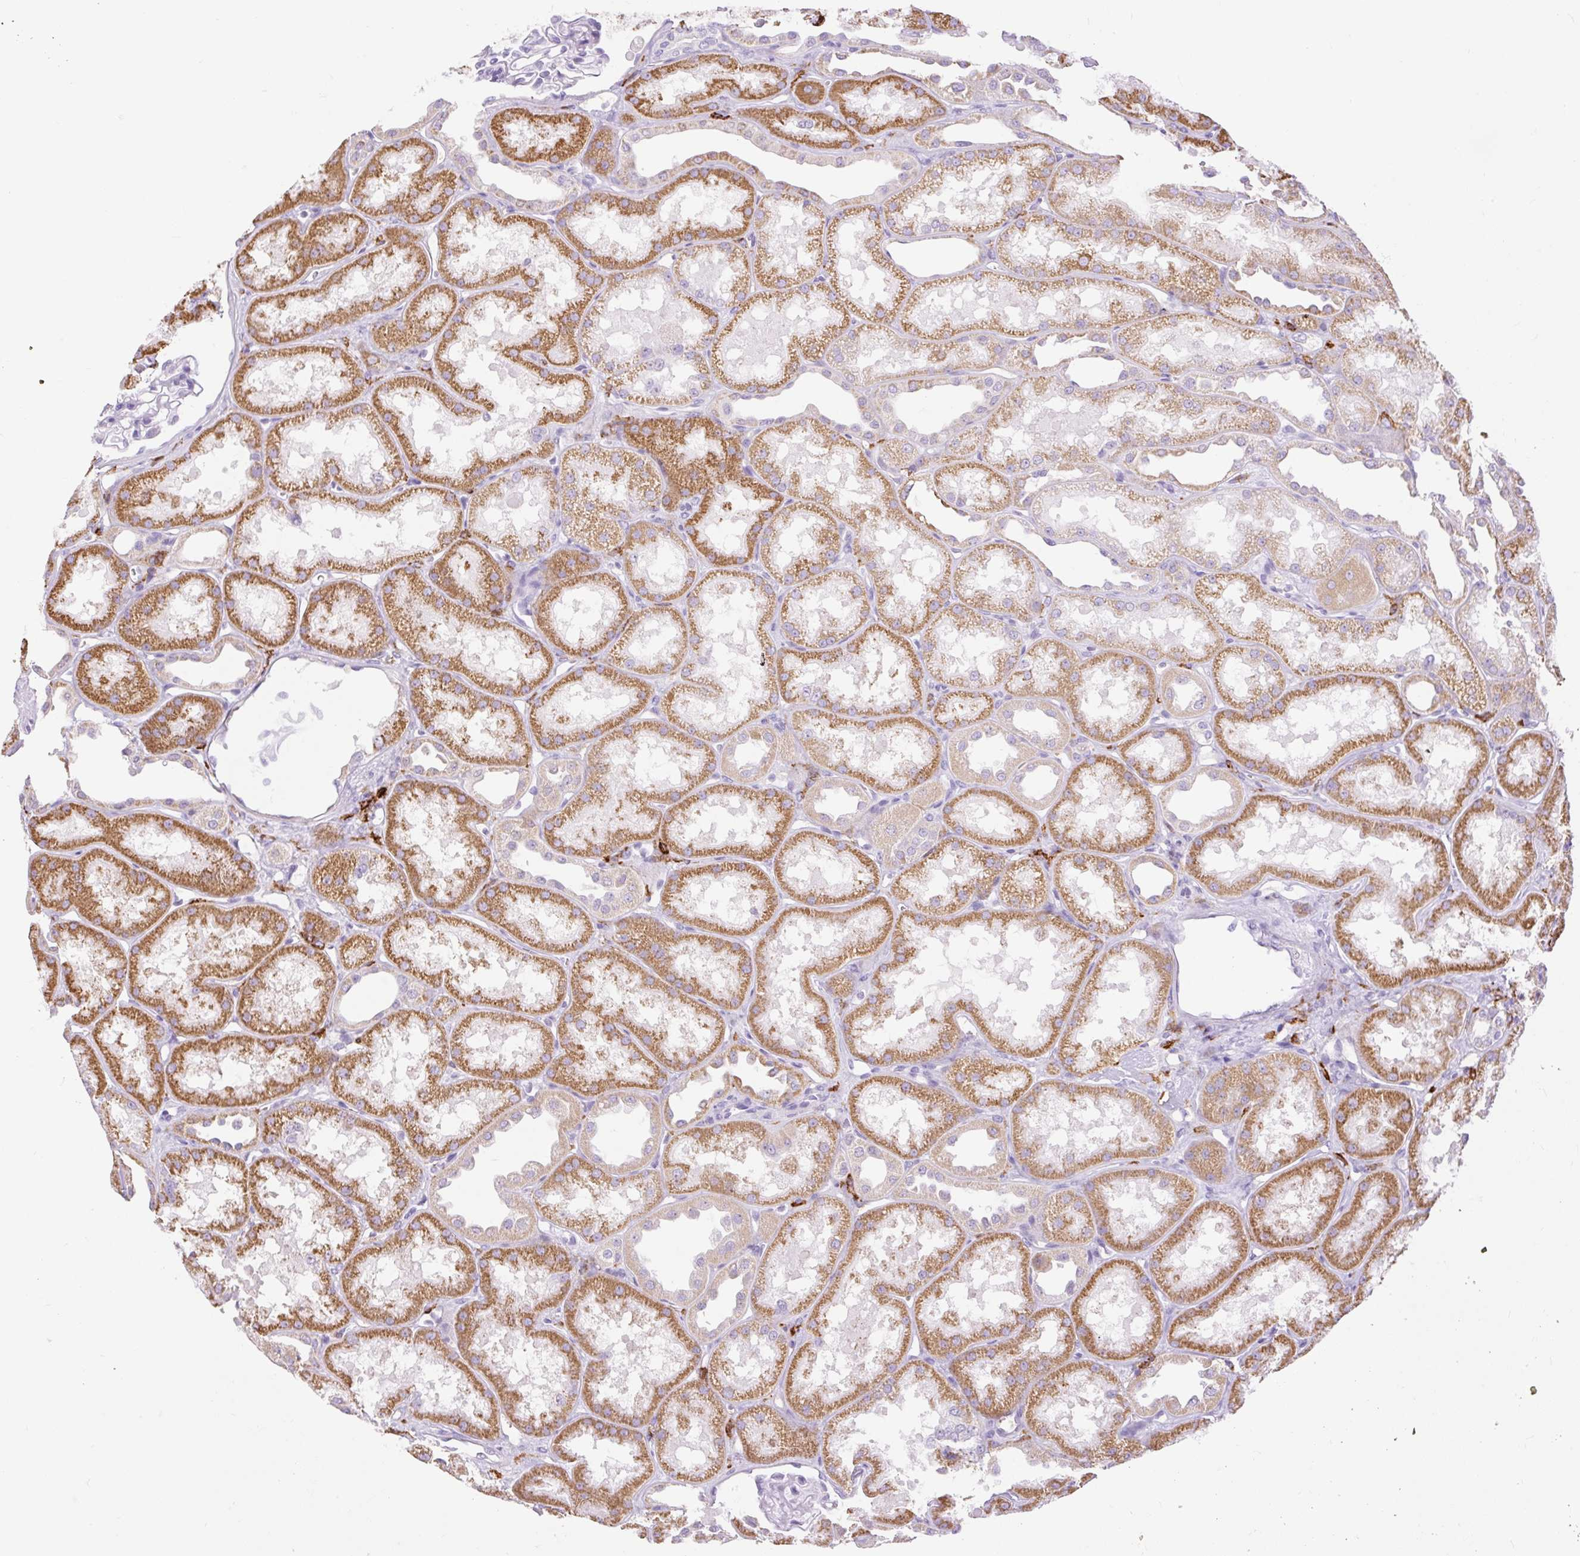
{"staining": {"intensity": "negative", "quantity": "none", "location": "none"}, "tissue": "kidney", "cell_type": "Cells in glomeruli", "image_type": "normal", "snomed": [{"axis": "morphology", "description": "Normal tissue, NOS"}, {"axis": "topography", "description": "Kidney"}], "caption": "High power microscopy image of an IHC image of benign kidney, revealing no significant positivity in cells in glomeruli.", "gene": "SIGLEC1", "patient": {"sex": "male", "age": 61}}